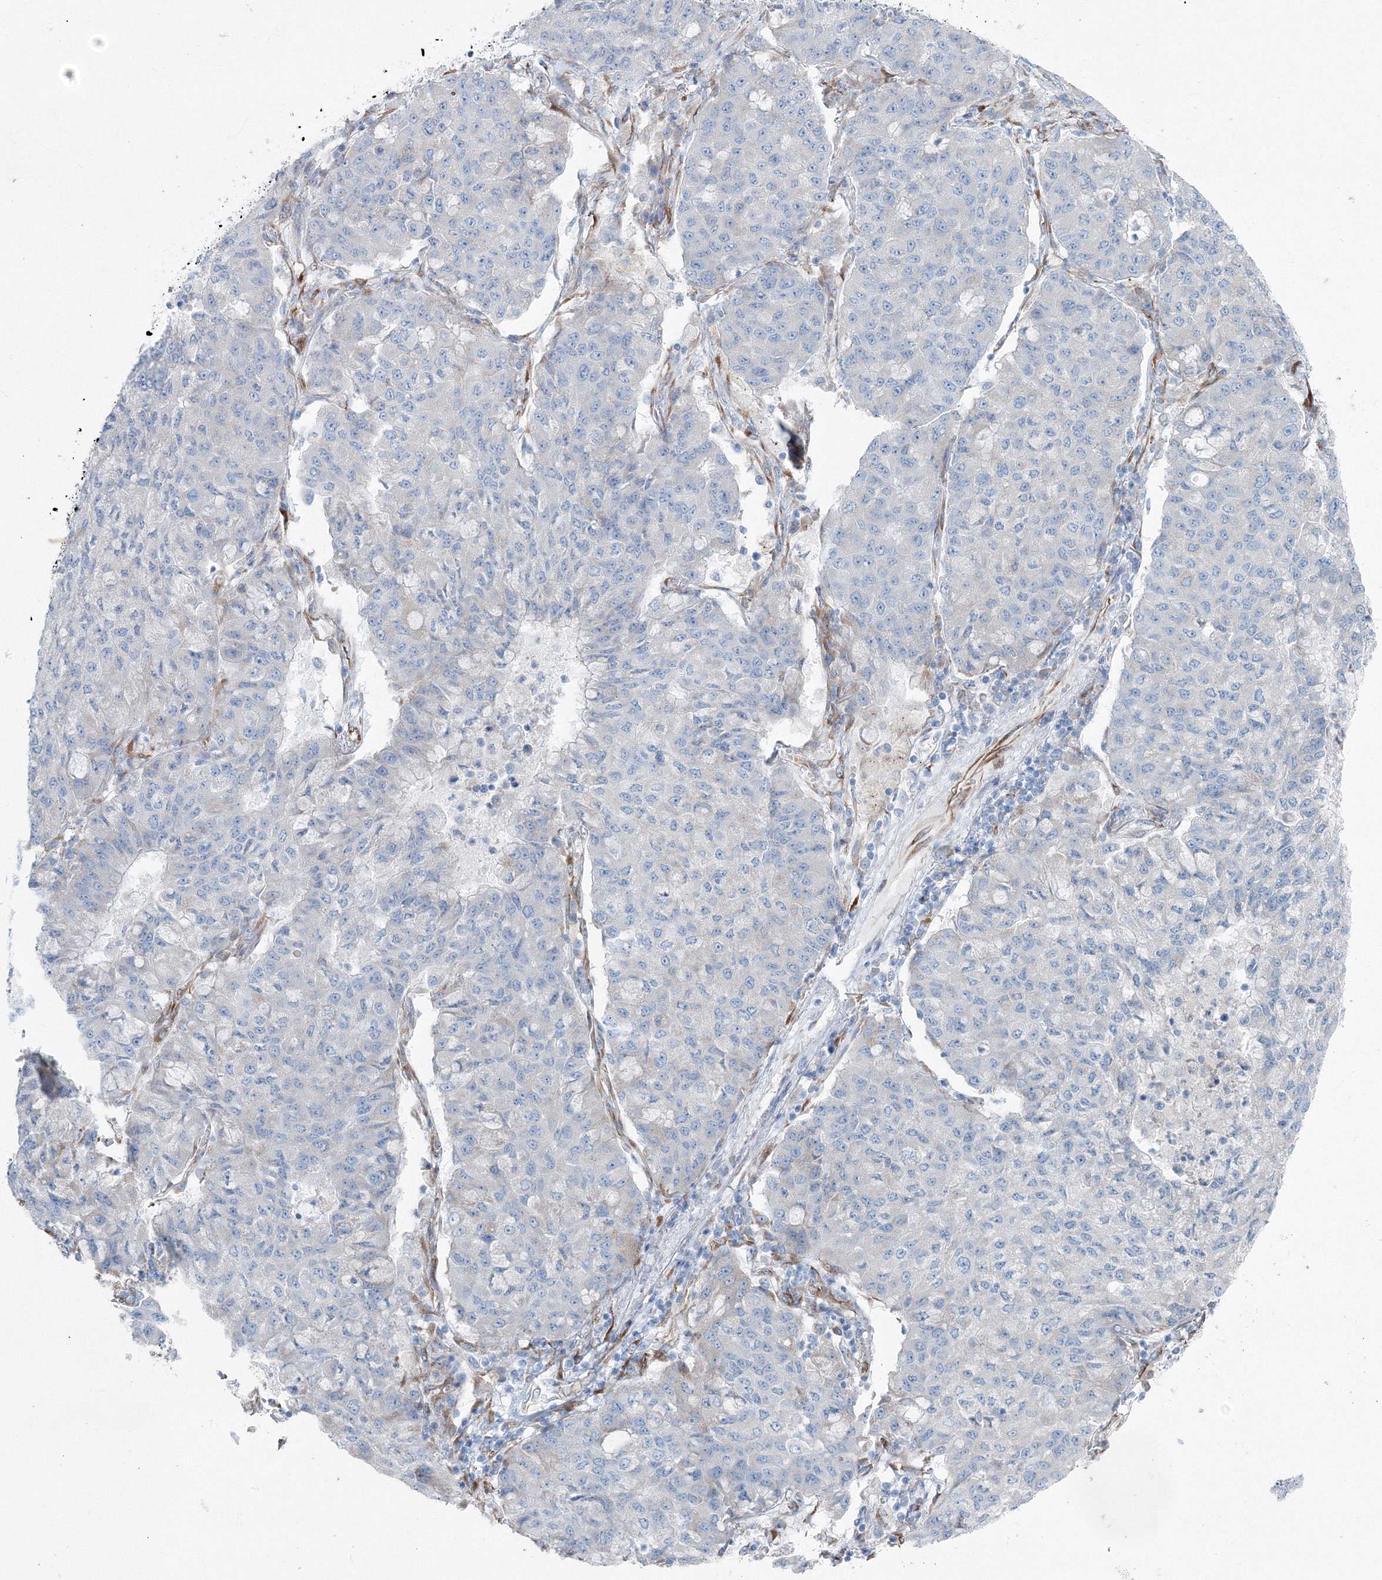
{"staining": {"intensity": "negative", "quantity": "none", "location": "none"}, "tissue": "lung cancer", "cell_type": "Tumor cells", "image_type": "cancer", "snomed": [{"axis": "morphology", "description": "Squamous cell carcinoma, NOS"}, {"axis": "topography", "description": "Lung"}], "caption": "Tumor cells are negative for protein expression in human lung cancer.", "gene": "RCN1", "patient": {"sex": "male", "age": 74}}